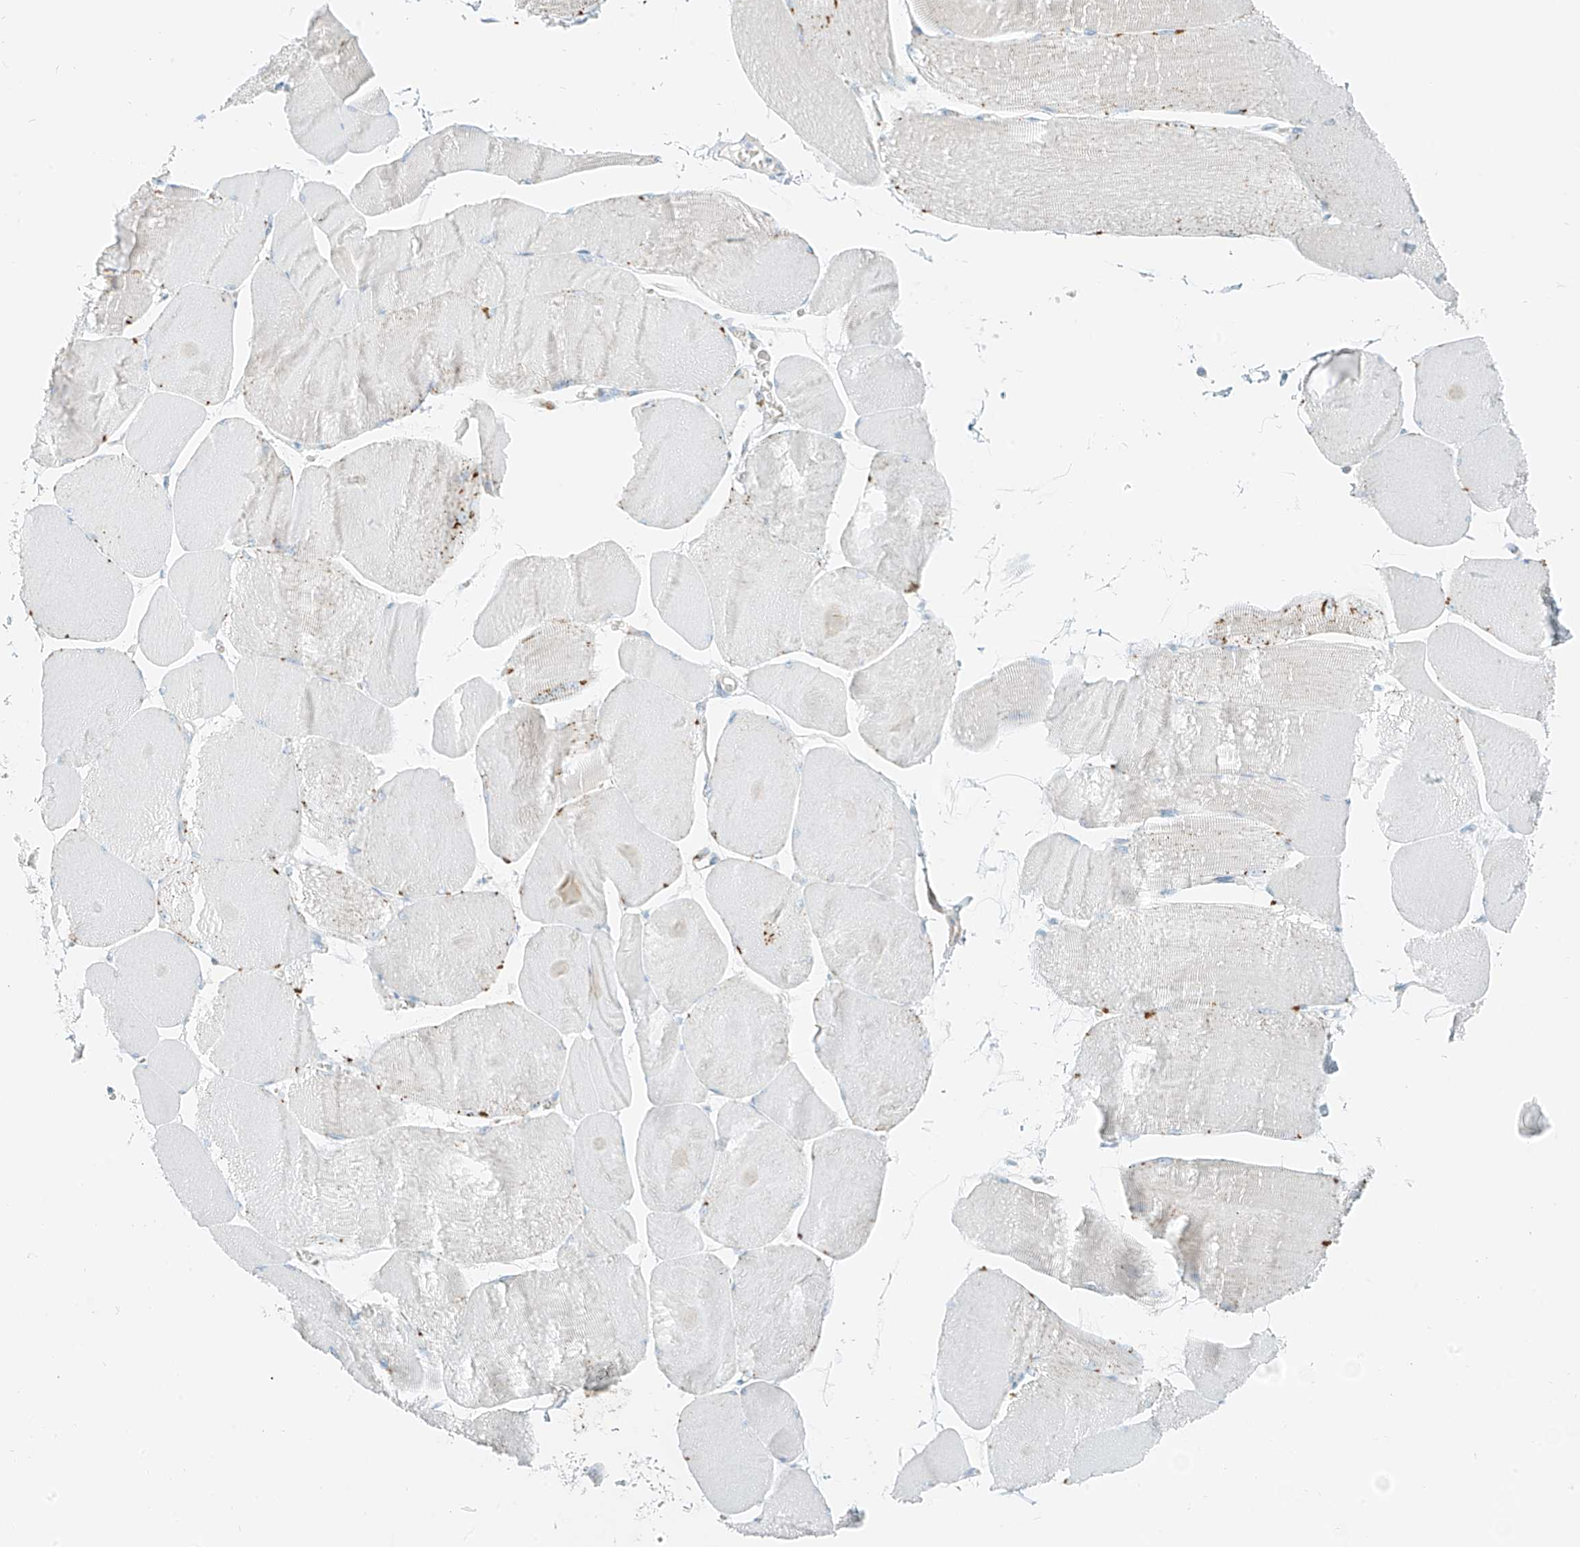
{"staining": {"intensity": "negative", "quantity": "none", "location": "none"}, "tissue": "skeletal muscle", "cell_type": "Myocytes", "image_type": "normal", "snomed": [{"axis": "morphology", "description": "Normal tissue, NOS"}, {"axis": "morphology", "description": "Basal cell carcinoma"}, {"axis": "topography", "description": "Skeletal muscle"}], "caption": "This is an immunohistochemistry image of normal human skeletal muscle. There is no staining in myocytes.", "gene": "SMCP", "patient": {"sex": "female", "age": 64}}